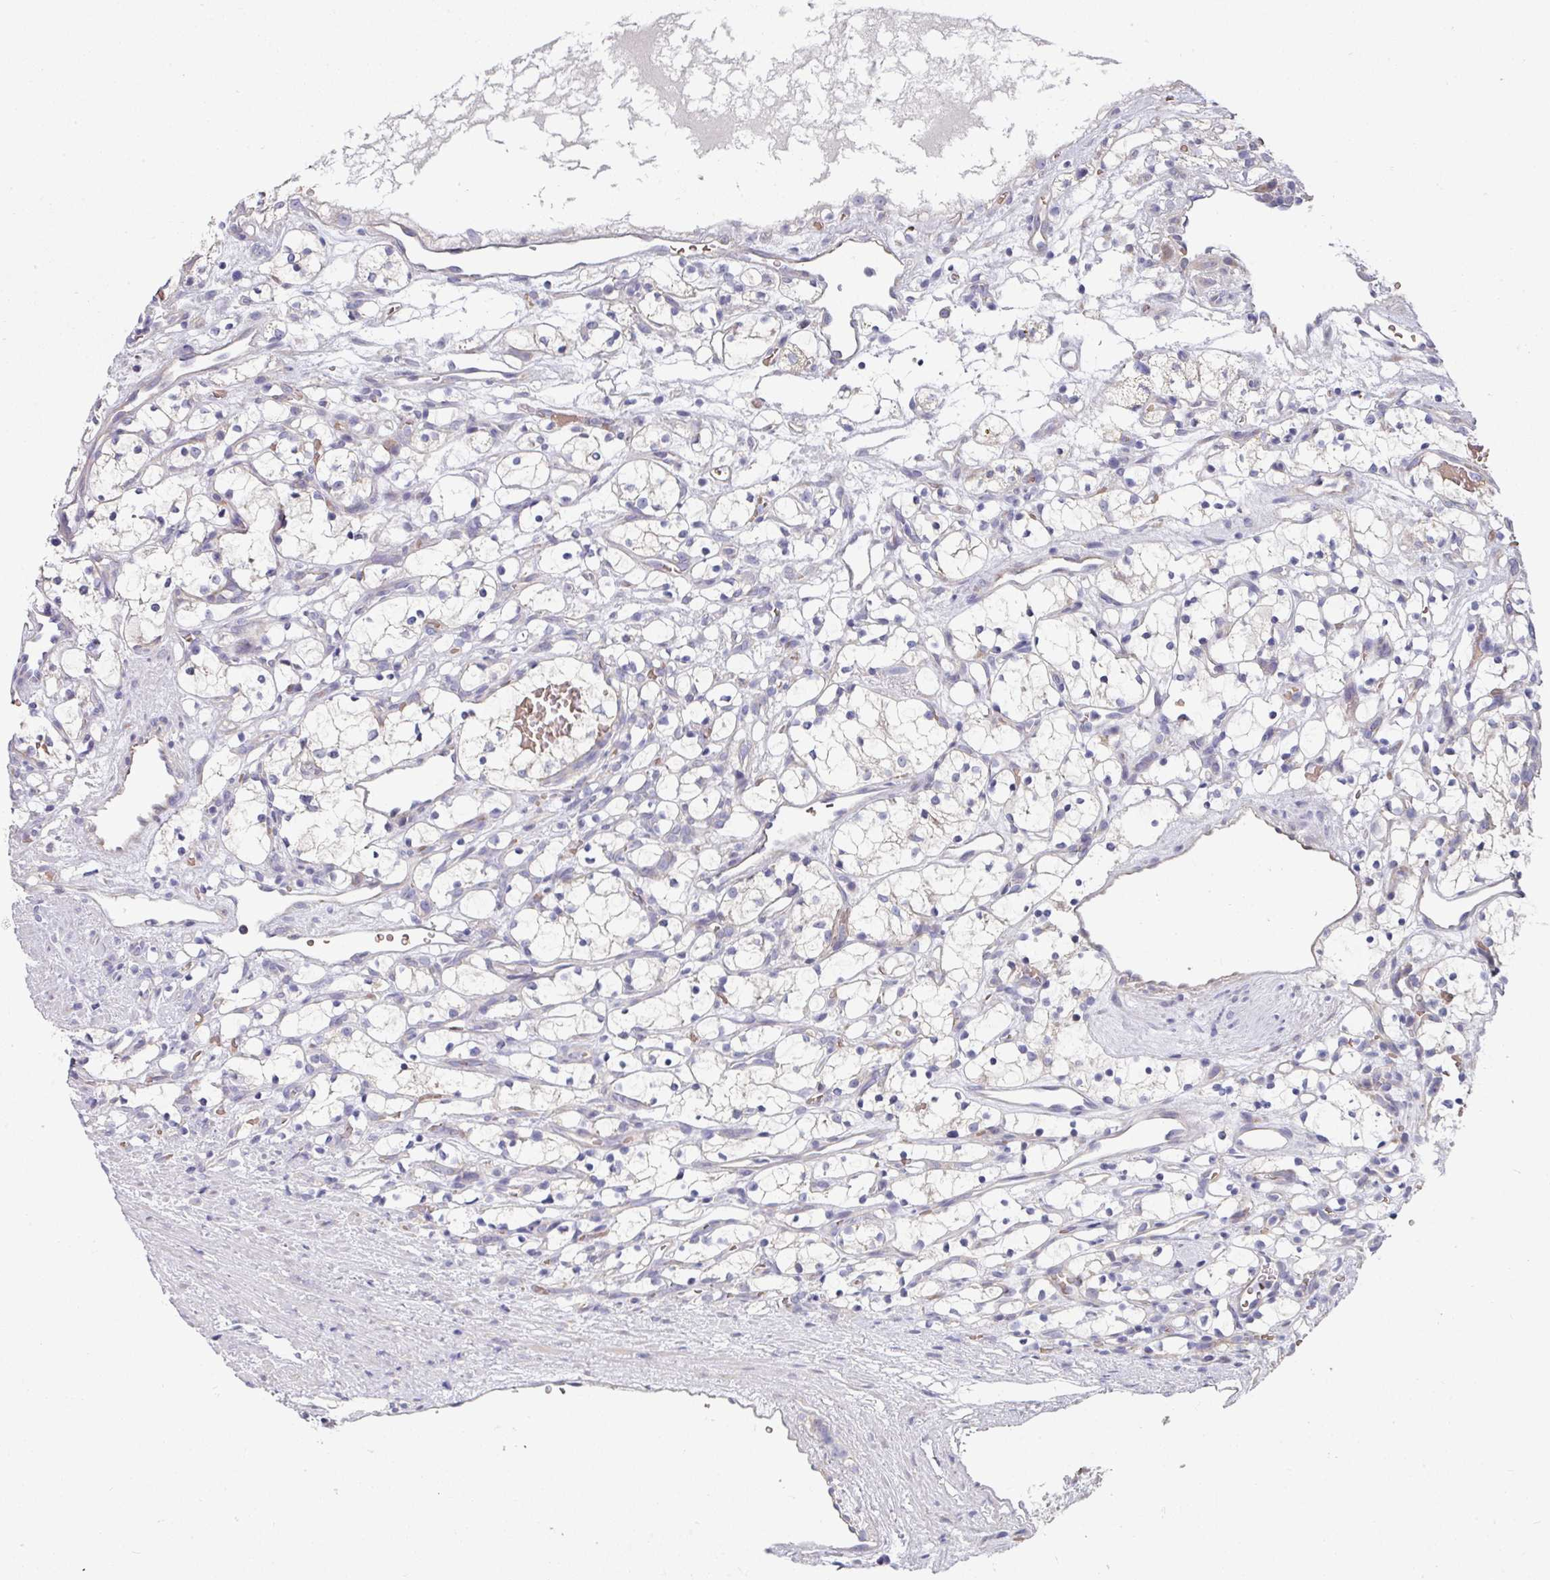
{"staining": {"intensity": "negative", "quantity": "none", "location": "none"}, "tissue": "renal cancer", "cell_type": "Tumor cells", "image_type": "cancer", "snomed": [{"axis": "morphology", "description": "Adenocarcinoma, NOS"}, {"axis": "topography", "description": "Kidney"}], "caption": "A histopathology image of renal adenocarcinoma stained for a protein shows no brown staining in tumor cells. The staining is performed using DAB brown chromogen with nuclei counter-stained in using hematoxylin.", "gene": "PYROXD2", "patient": {"sex": "female", "age": 69}}